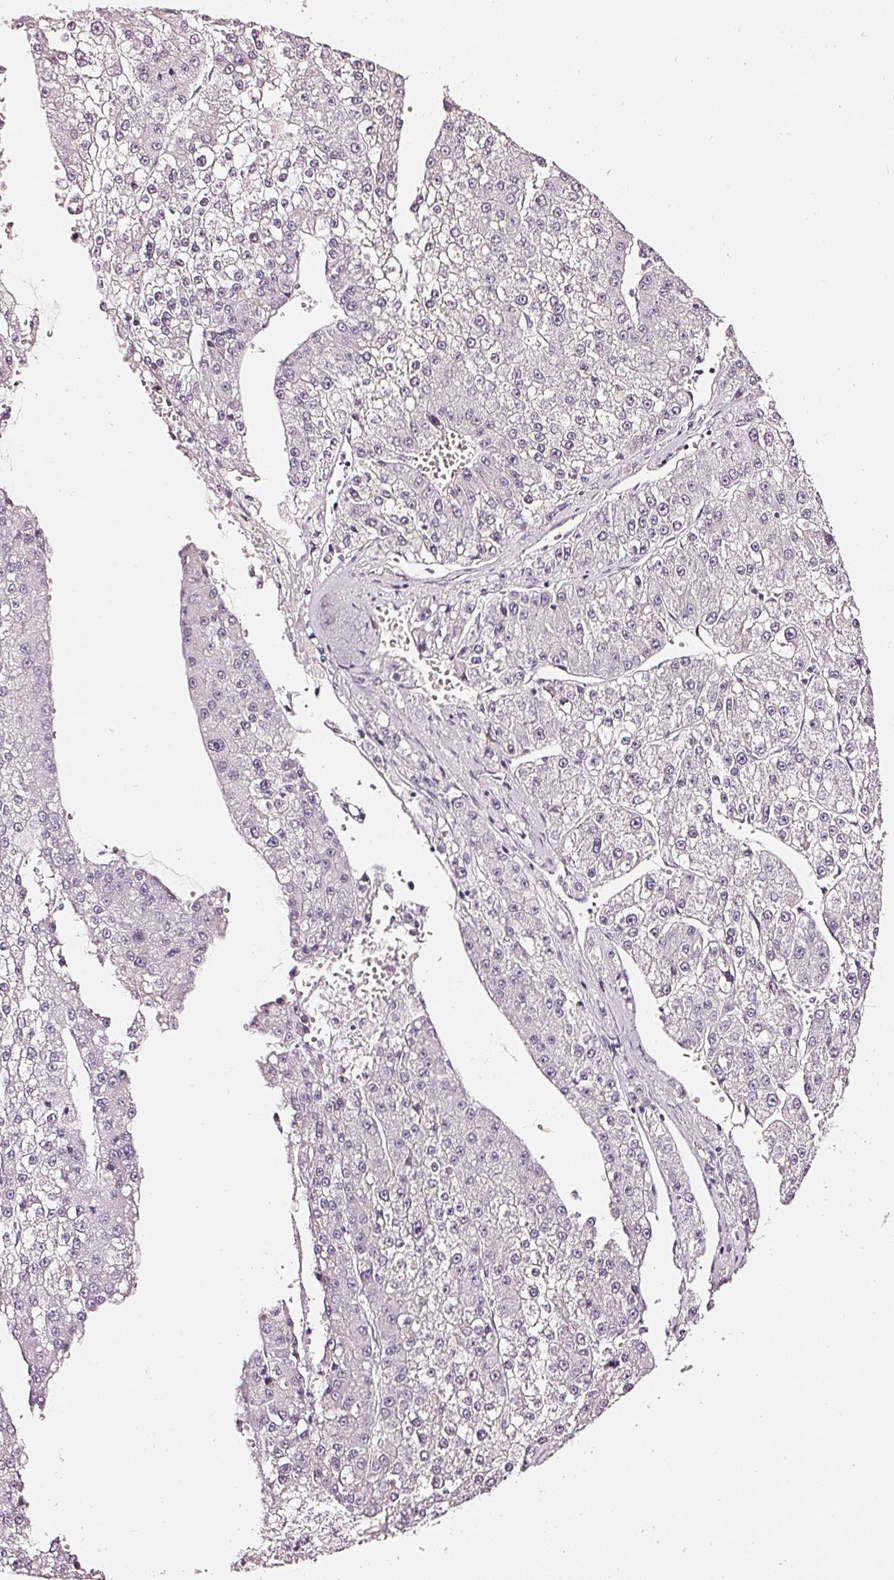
{"staining": {"intensity": "negative", "quantity": "none", "location": "none"}, "tissue": "liver cancer", "cell_type": "Tumor cells", "image_type": "cancer", "snomed": [{"axis": "morphology", "description": "Carcinoma, Hepatocellular, NOS"}, {"axis": "topography", "description": "Liver"}], "caption": "Immunohistochemical staining of liver cancer (hepatocellular carcinoma) displays no significant positivity in tumor cells.", "gene": "CNP", "patient": {"sex": "female", "age": 73}}